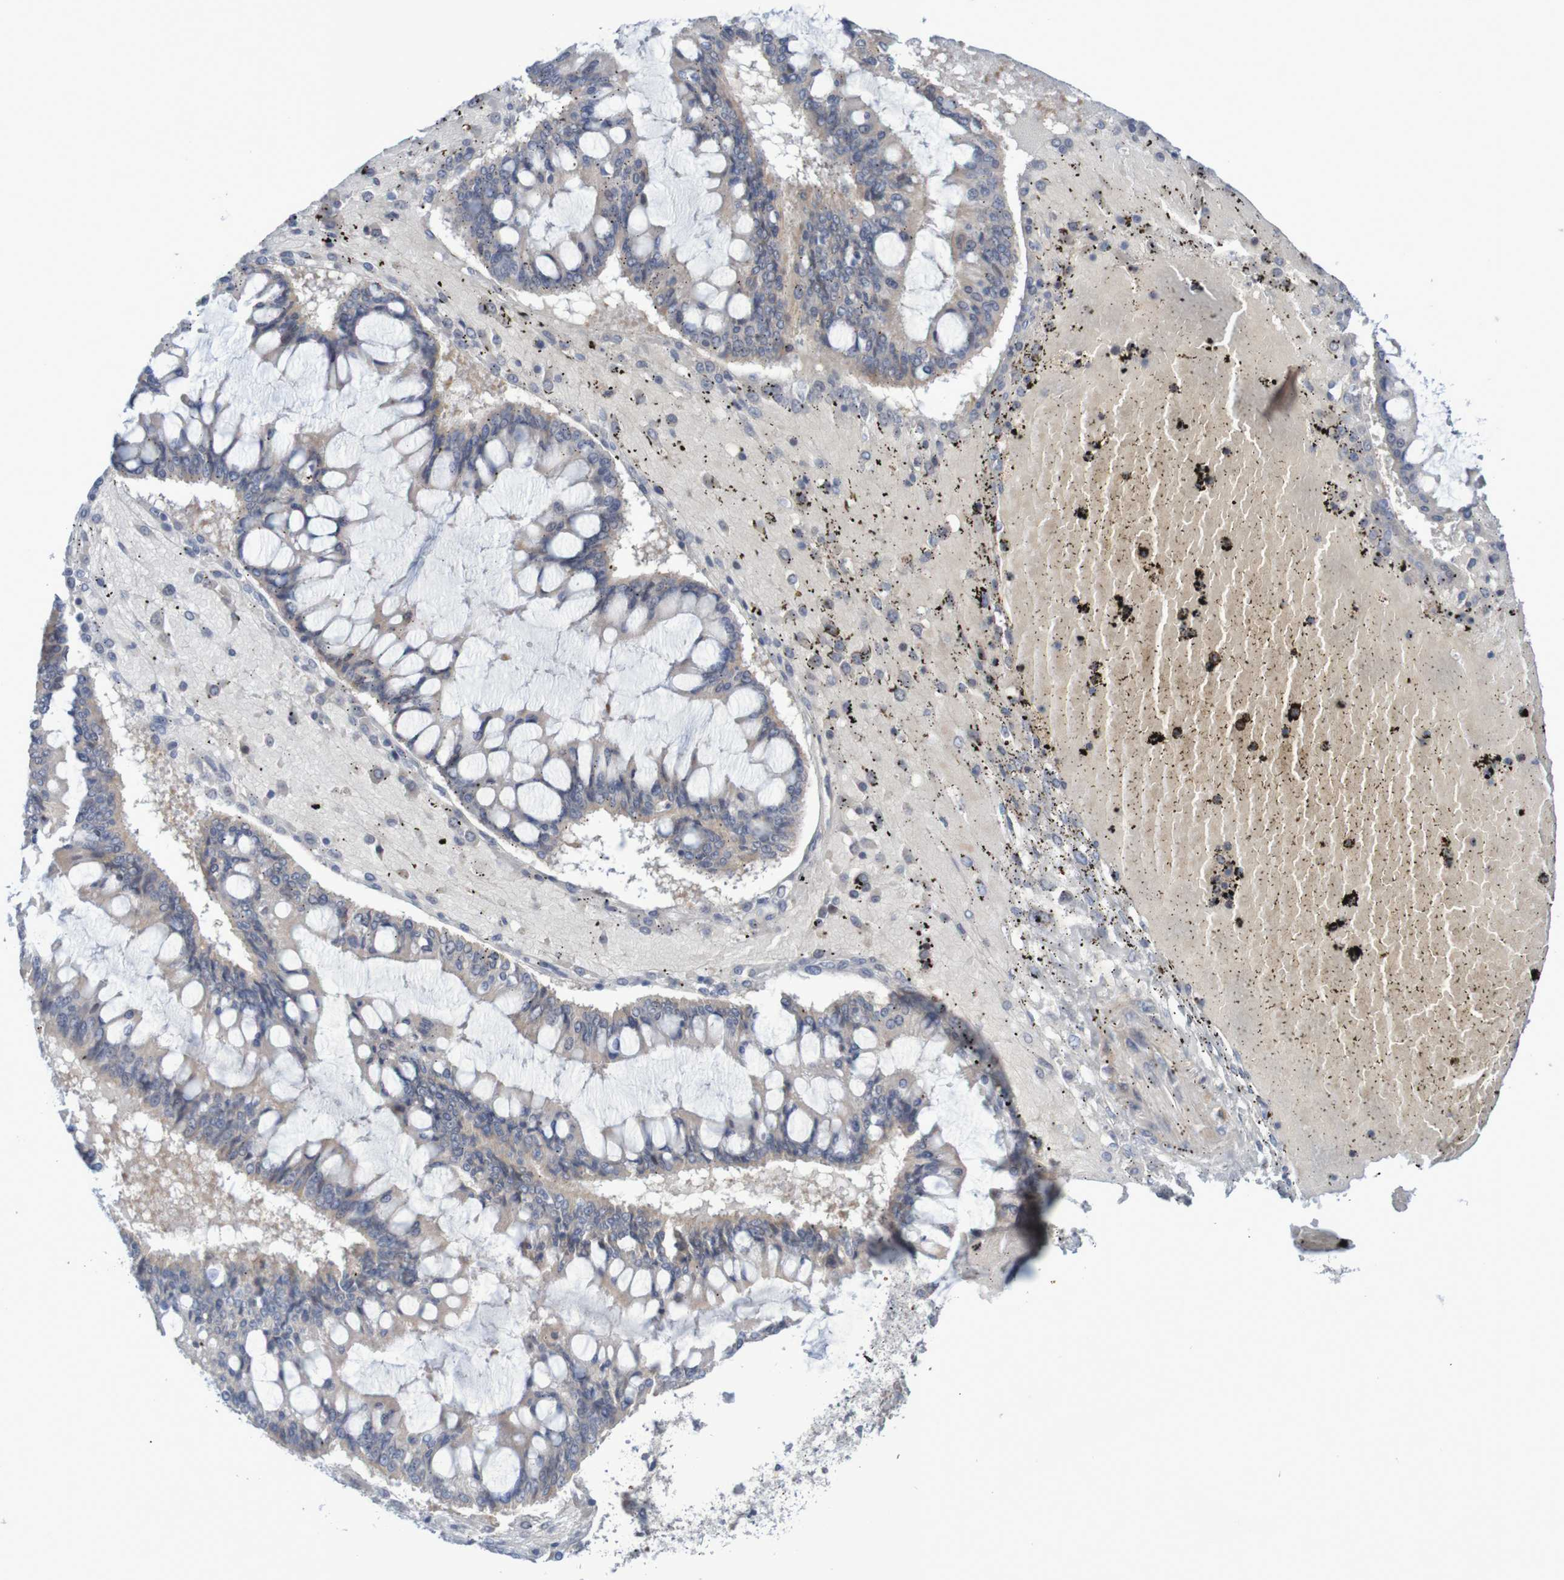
{"staining": {"intensity": "moderate", "quantity": "25%-75%", "location": "cytoplasmic/membranous"}, "tissue": "ovarian cancer", "cell_type": "Tumor cells", "image_type": "cancer", "snomed": [{"axis": "morphology", "description": "Cystadenocarcinoma, mucinous, NOS"}, {"axis": "topography", "description": "Ovary"}], "caption": "Immunohistochemical staining of ovarian cancer exhibits medium levels of moderate cytoplasmic/membranous expression in about 25%-75% of tumor cells. Nuclei are stained in blue.", "gene": "FBP2", "patient": {"sex": "female", "age": 73}}